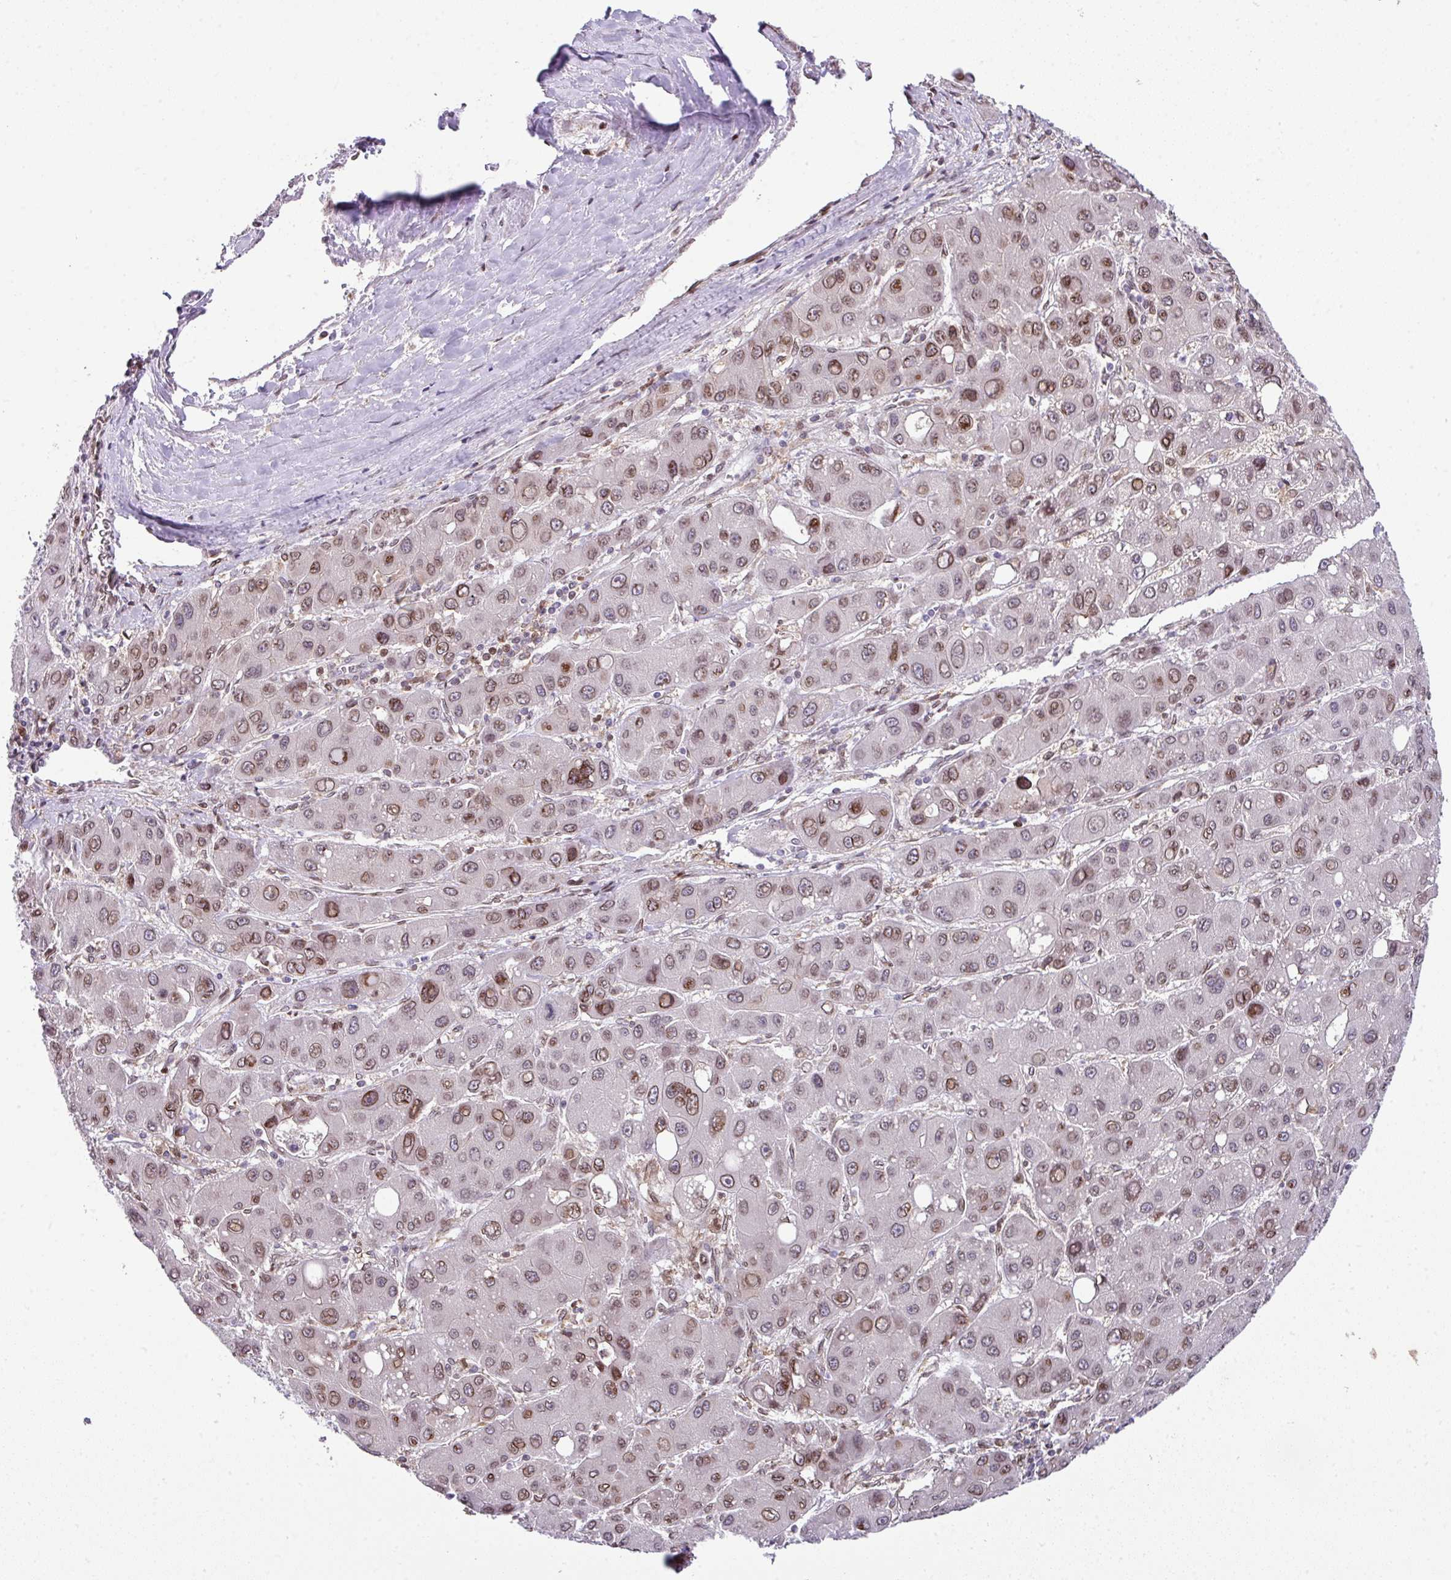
{"staining": {"intensity": "moderate", "quantity": ">75%", "location": "cytoplasmic/membranous,nuclear"}, "tissue": "liver cancer", "cell_type": "Tumor cells", "image_type": "cancer", "snomed": [{"axis": "morphology", "description": "Carcinoma, Hepatocellular, NOS"}, {"axis": "topography", "description": "Liver"}], "caption": "The photomicrograph exhibits a brown stain indicating the presence of a protein in the cytoplasmic/membranous and nuclear of tumor cells in hepatocellular carcinoma (liver).", "gene": "PLK1", "patient": {"sex": "male", "age": 55}}